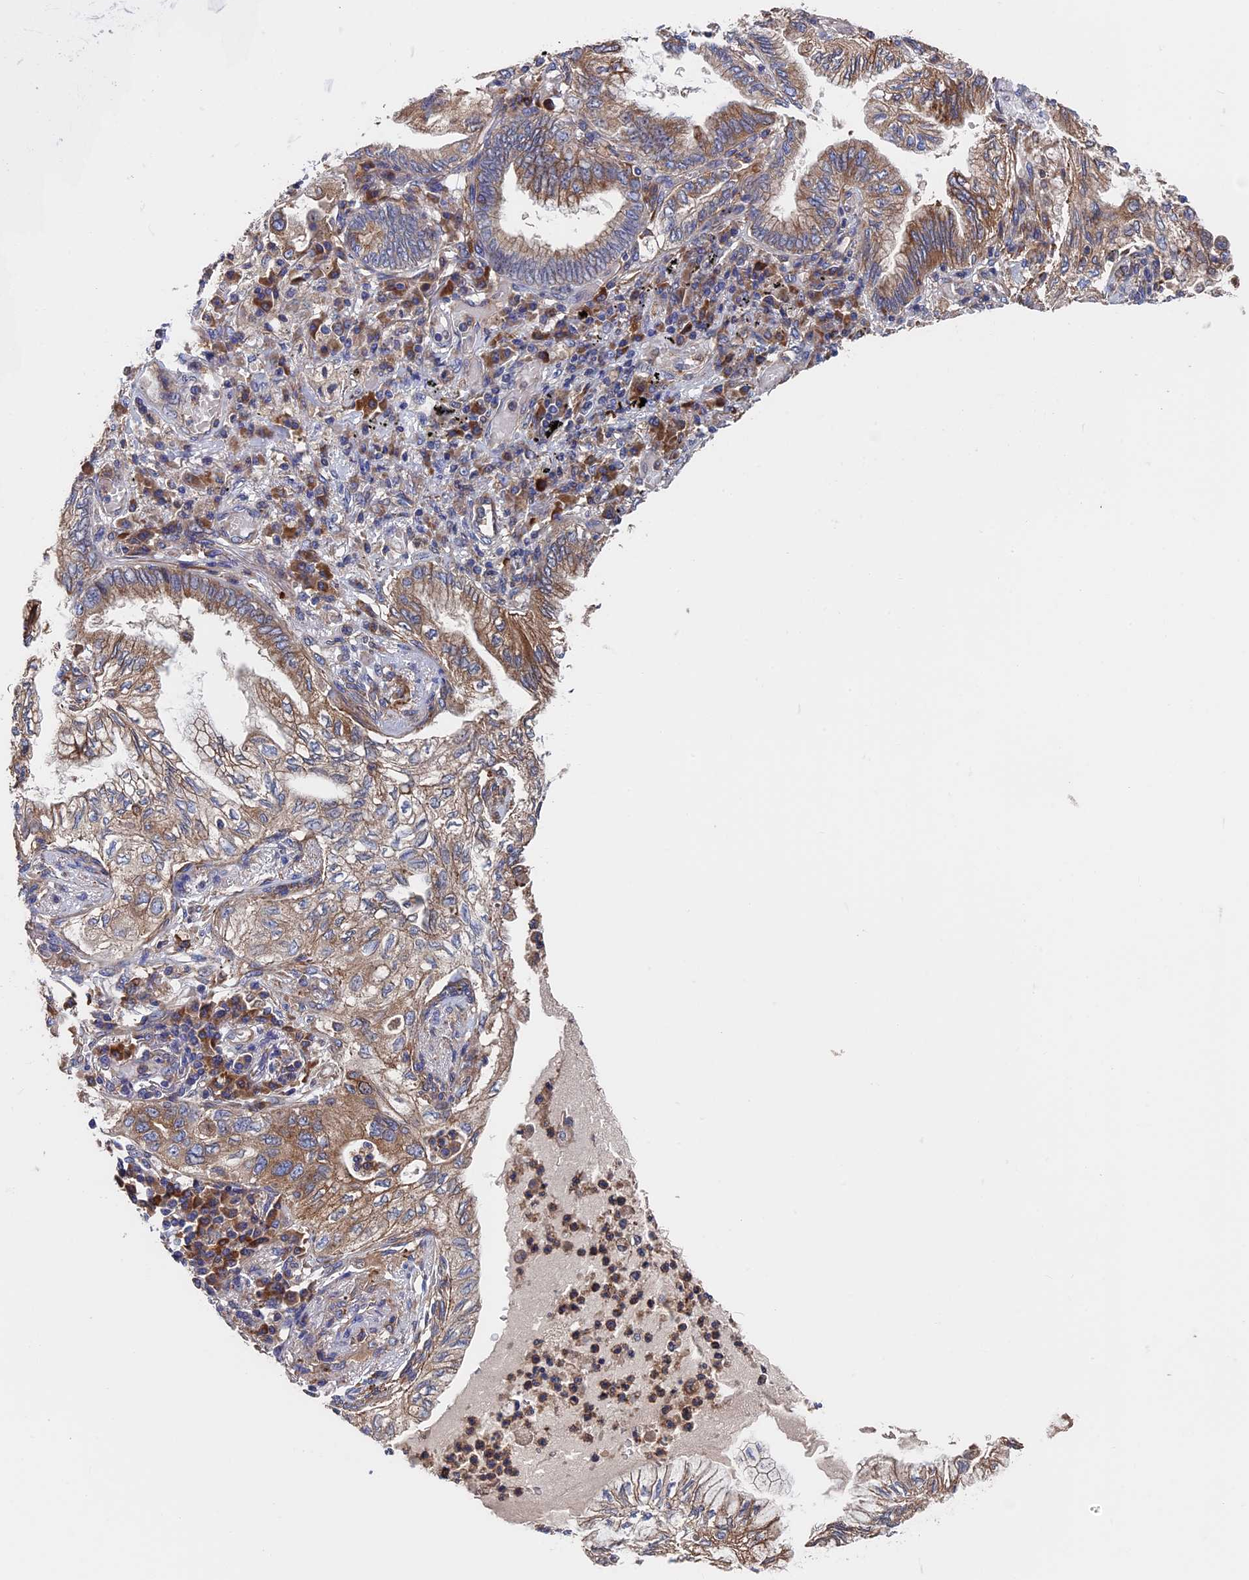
{"staining": {"intensity": "moderate", "quantity": ">75%", "location": "cytoplasmic/membranous"}, "tissue": "lung cancer", "cell_type": "Tumor cells", "image_type": "cancer", "snomed": [{"axis": "morphology", "description": "Adenocarcinoma, NOS"}, {"axis": "topography", "description": "Lung"}], "caption": "High-magnification brightfield microscopy of lung adenocarcinoma stained with DAB (brown) and counterstained with hematoxylin (blue). tumor cells exhibit moderate cytoplasmic/membranous staining is seen in approximately>75% of cells.", "gene": "DNAJC3", "patient": {"sex": "female", "age": 70}}